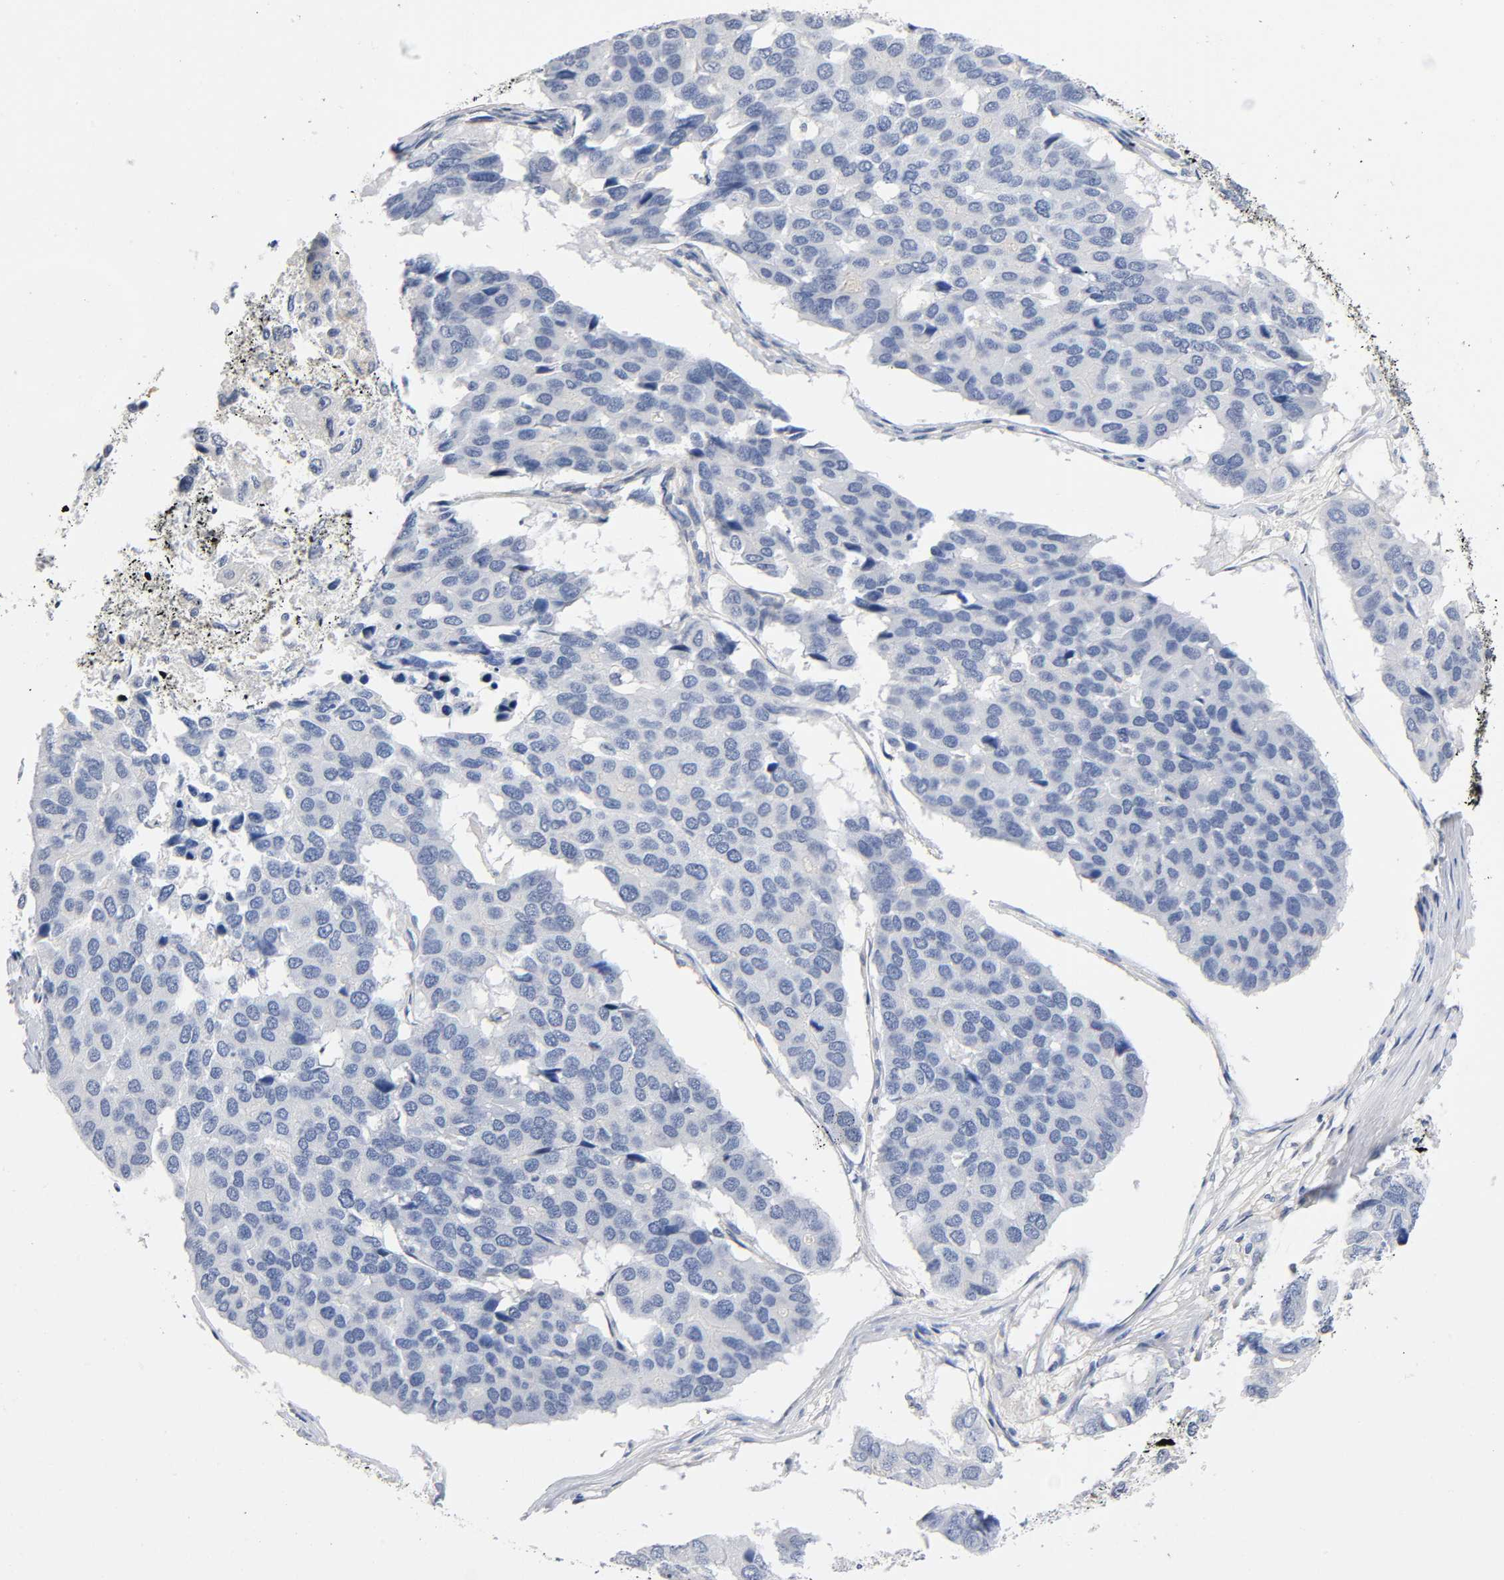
{"staining": {"intensity": "negative", "quantity": "none", "location": "none"}, "tissue": "pancreatic cancer", "cell_type": "Tumor cells", "image_type": "cancer", "snomed": [{"axis": "morphology", "description": "Adenocarcinoma, NOS"}, {"axis": "topography", "description": "Pancreas"}], "caption": "The histopathology image exhibits no significant expression in tumor cells of pancreatic adenocarcinoma. (Immunohistochemistry (ihc), brightfield microscopy, high magnification).", "gene": "TNC", "patient": {"sex": "male", "age": 50}}